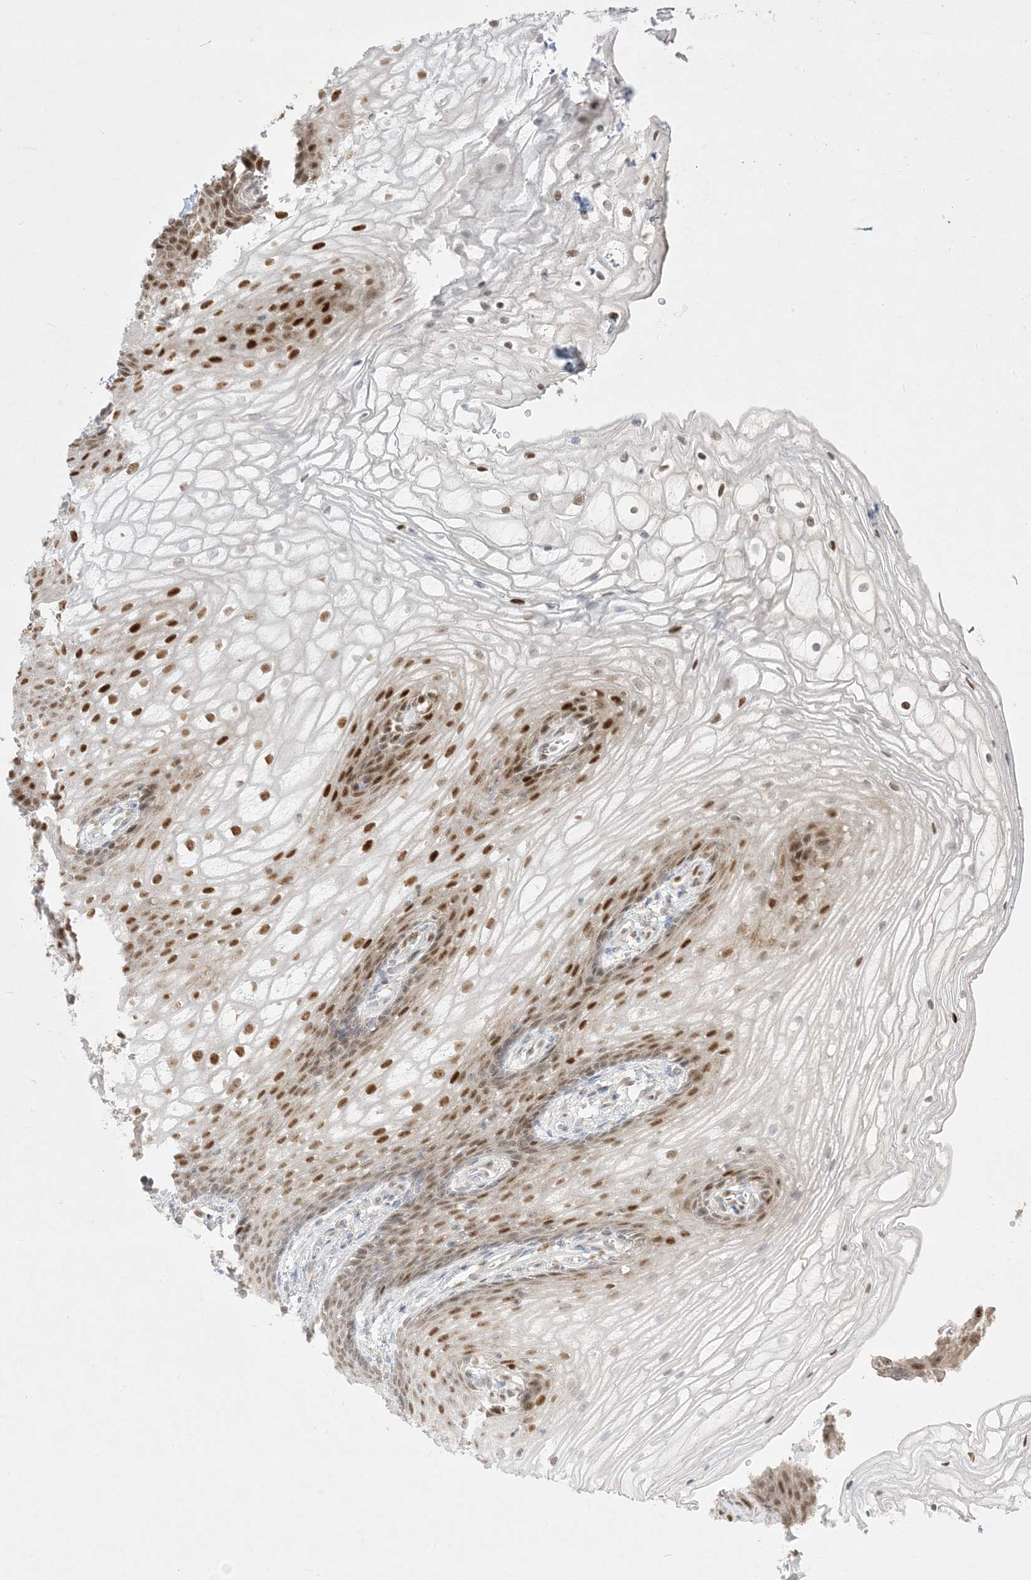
{"staining": {"intensity": "strong", "quantity": "25%-75%", "location": "nuclear"}, "tissue": "vagina", "cell_type": "Squamous epithelial cells", "image_type": "normal", "snomed": [{"axis": "morphology", "description": "Normal tissue, NOS"}, {"axis": "topography", "description": "Vagina"}], "caption": "This photomicrograph exhibits immunohistochemistry (IHC) staining of normal vagina, with high strong nuclear staining in about 25%-75% of squamous epithelial cells.", "gene": "BHLHE40", "patient": {"sex": "female", "age": 60}}